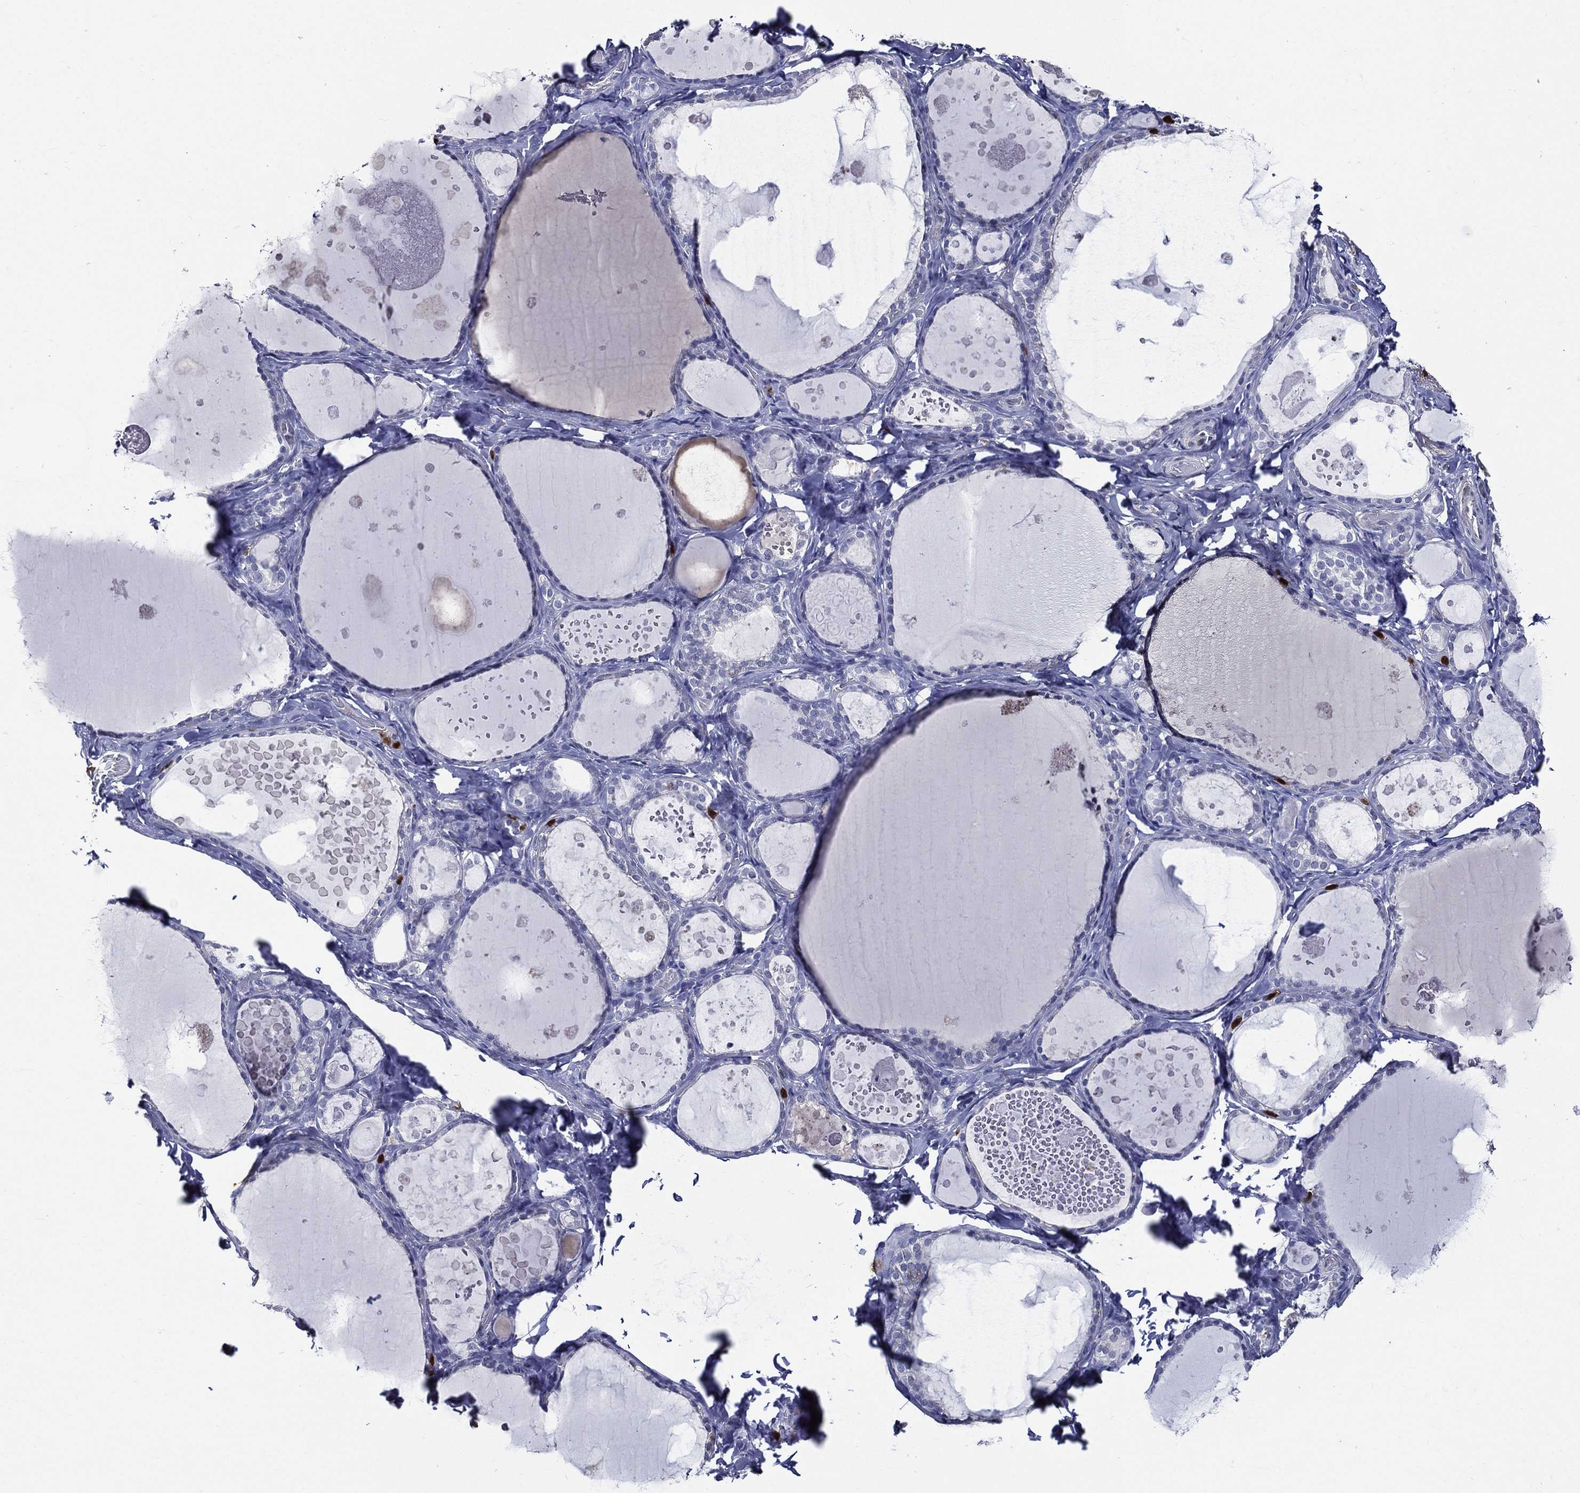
{"staining": {"intensity": "negative", "quantity": "none", "location": "none"}, "tissue": "thyroid gland", "cell_type": "Glandular cells", "image_type": "normal", "snomed": [{"axis": "morphology", "description": "Normal tissue, NOS"}, {"axis": "topography", "description": "Thyroid gland"}], "caption": "Glandular cells are negative for protein expression in normal human thyroid gland. (Brightfield microscopy of DAB IHC at high magnification).", "gene": "GPR171", "patient": {"sex": "female", "age": 56}}